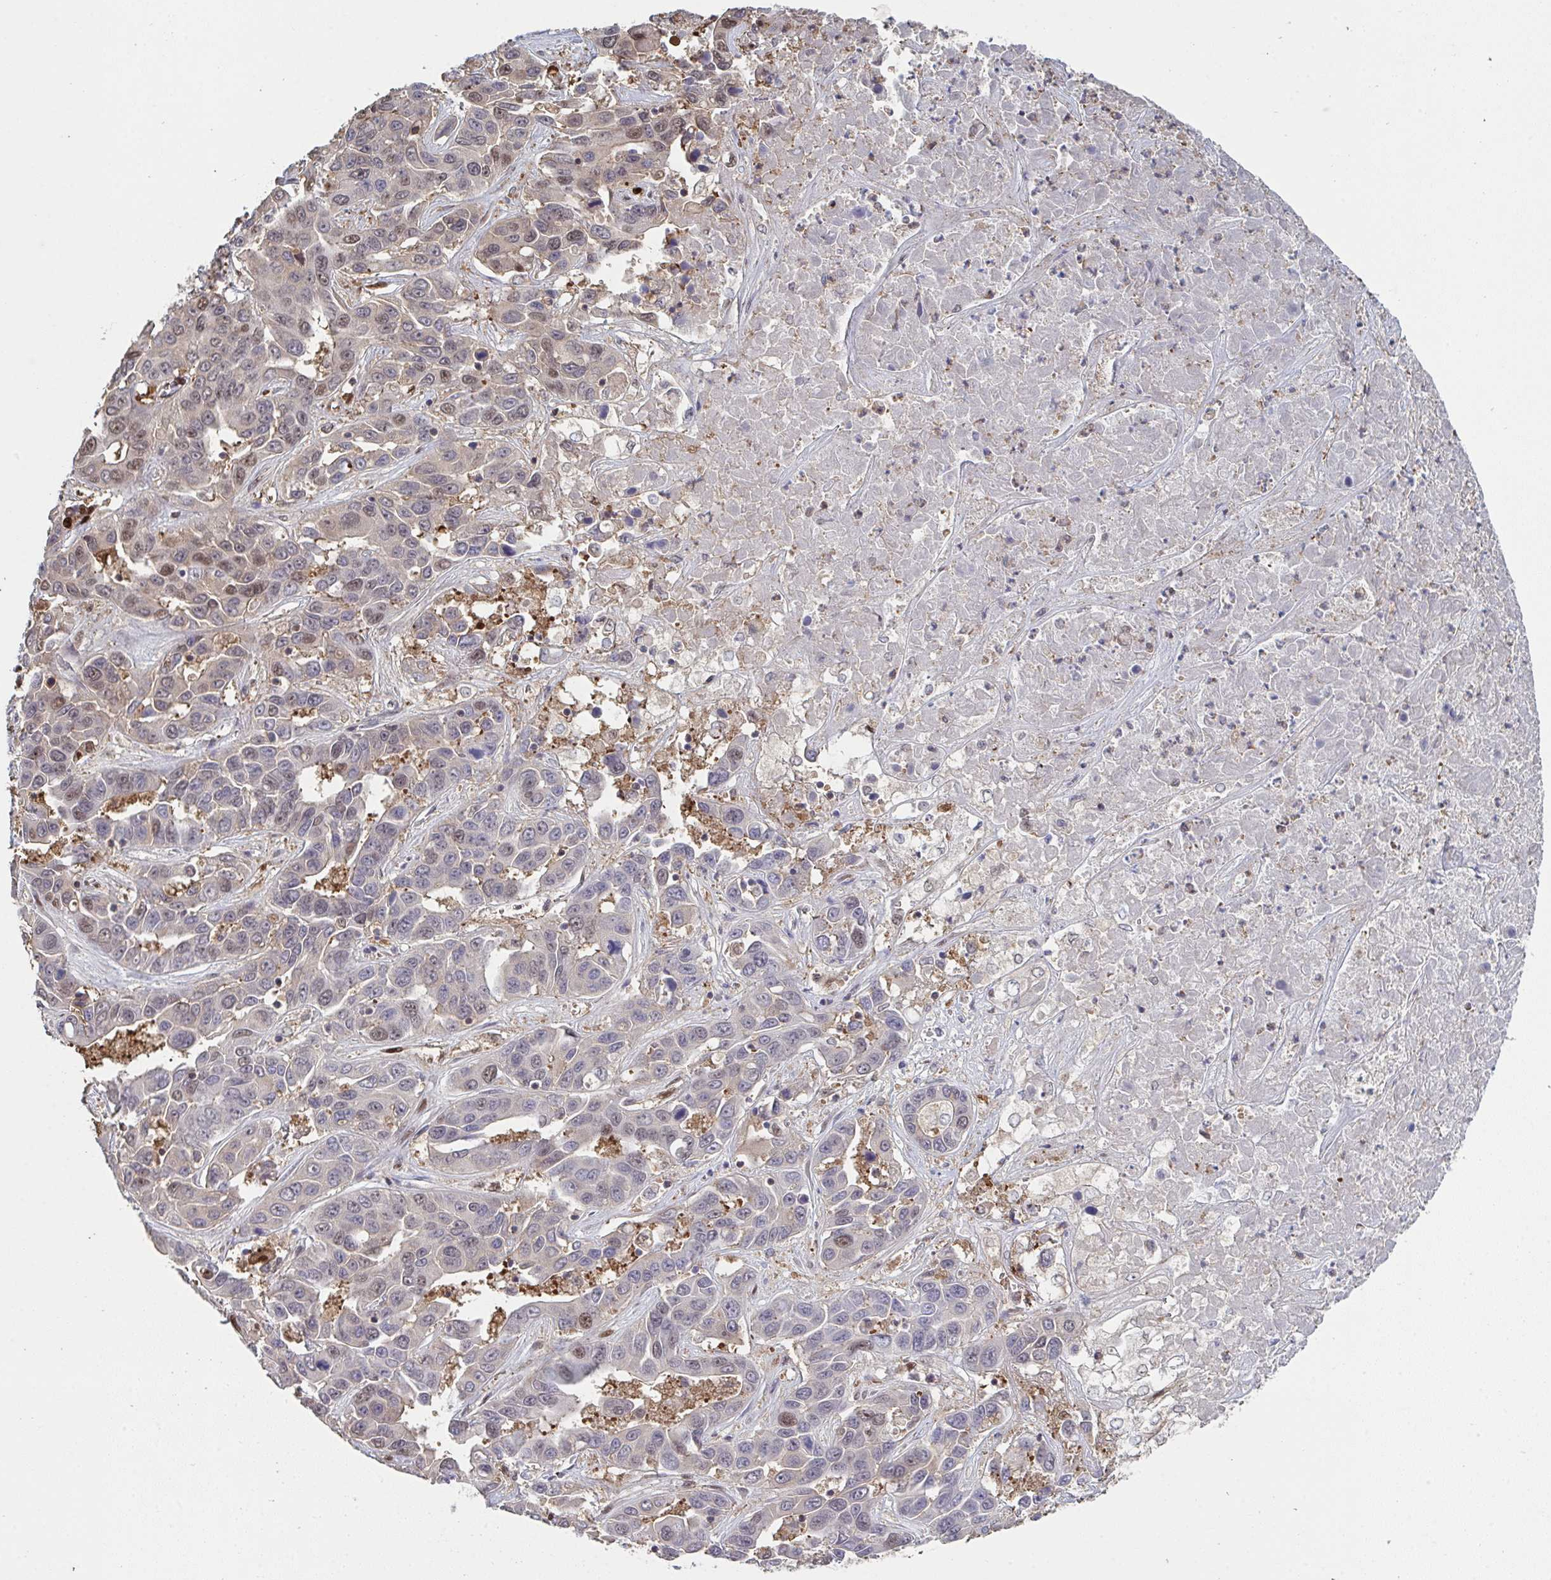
{"staining": {"intensity": "weak", "quantity": "25%-75%", "location": "nuclear"}, "tissue": "liver cancer", "cell_type": "Tumor cells", "image_type": "cancer", "snomed": [{"axis": "morphology", "description": "Cholangiocarcinoma"}, {"axis": "topography", "description": "Liver"}], "caption": "This is a histology image of IHC staining of cholangiocarcinoma (liver), which shows weak positivity in the nuclear of tumor cells.", "gene": "ACD", "patient": {"sex": "female", "age": 52}}